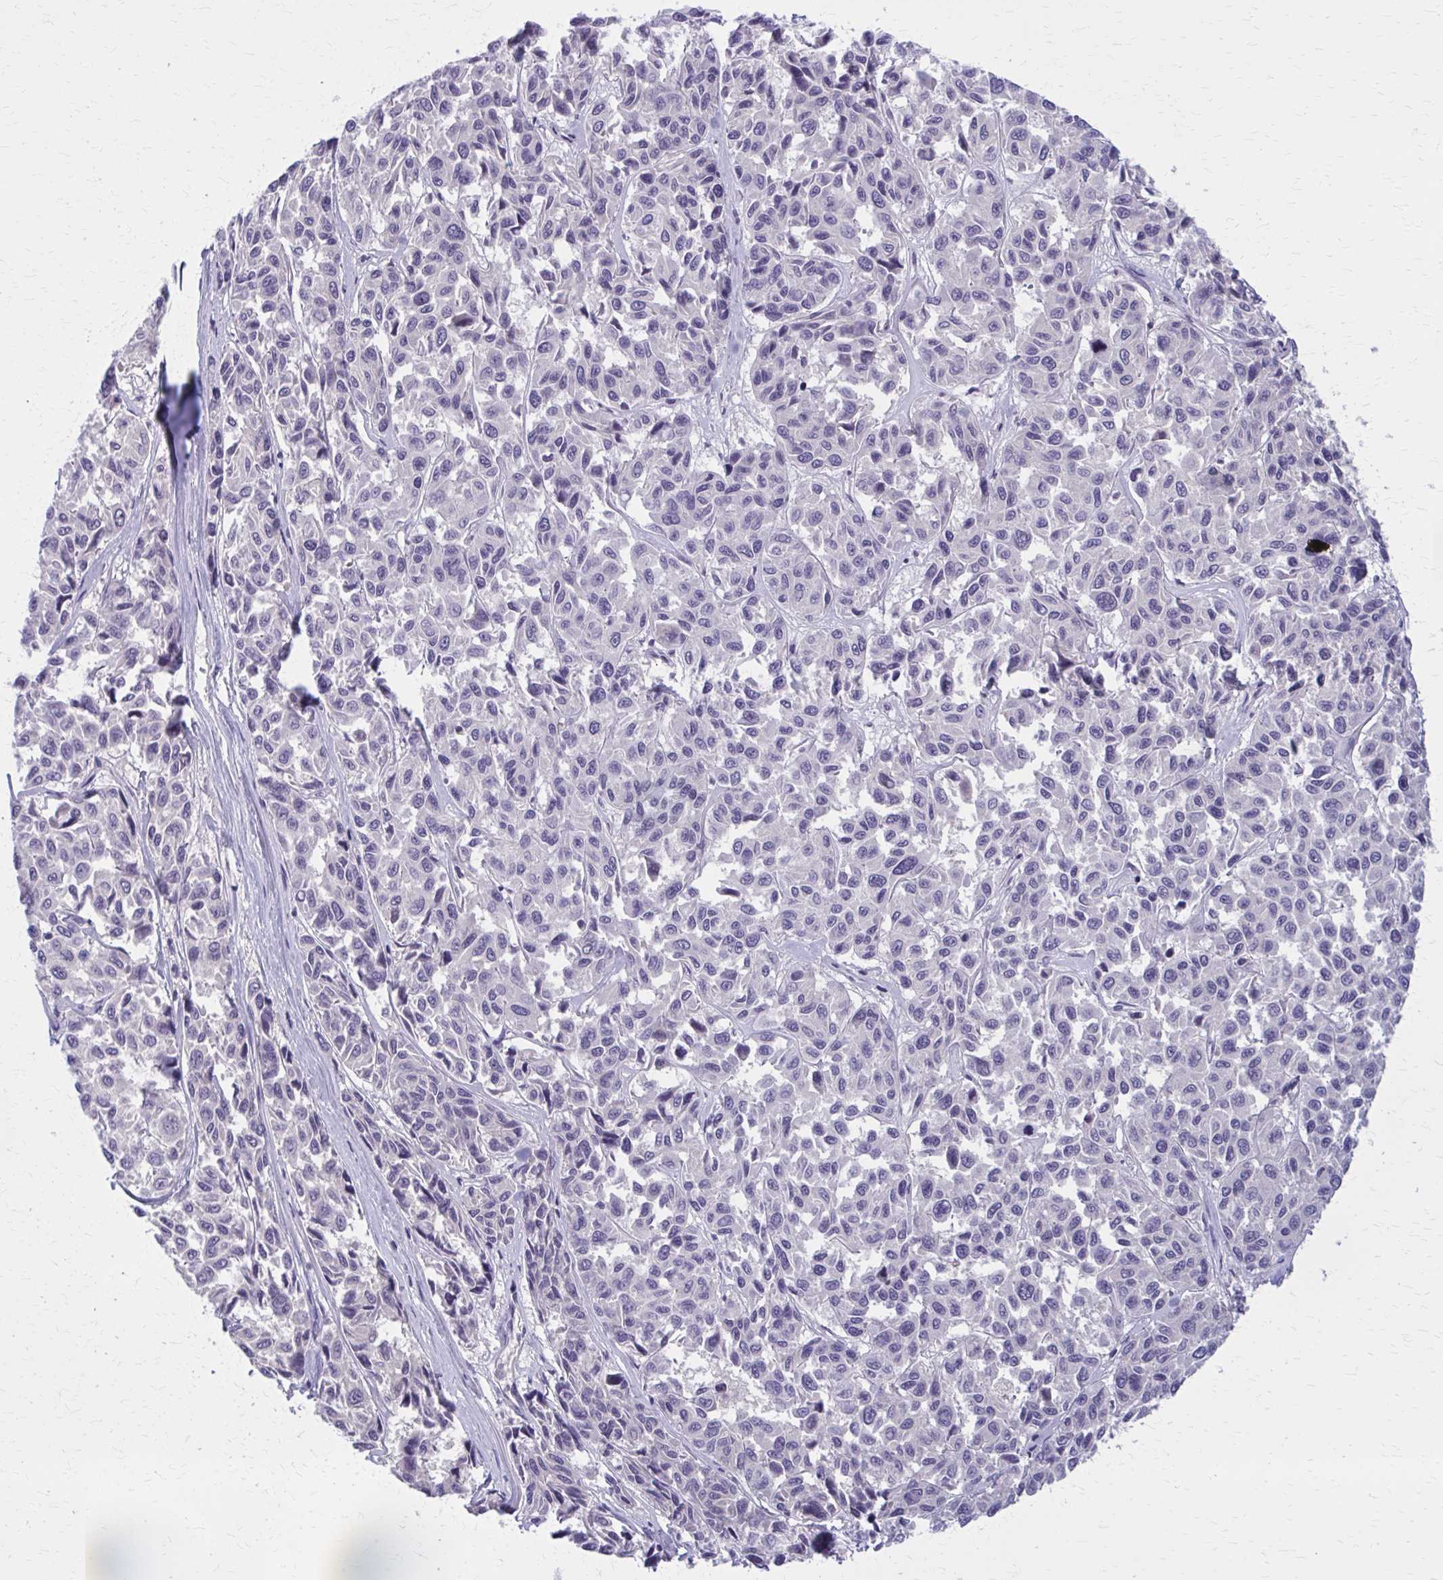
{"staining": {"intensity": "negative", "quantity": "none", "location": "none"}, "tissue": "melanoma", "cell_type": "Tumor cells", "image_type": "cancer", "snomed": [{"axis": "morphology", "description": "Malignant melanoma, NOS"}, {"axis": "topography", "description": "Skin"}], "caption": "Immunohistochemistry (IHC) micrograph of malignant melanoma stained for a protein (brown), which shows no positivity in tumor cells.", "gene": "OR4A47", "patient": {"sex": "female", "age": 66}}